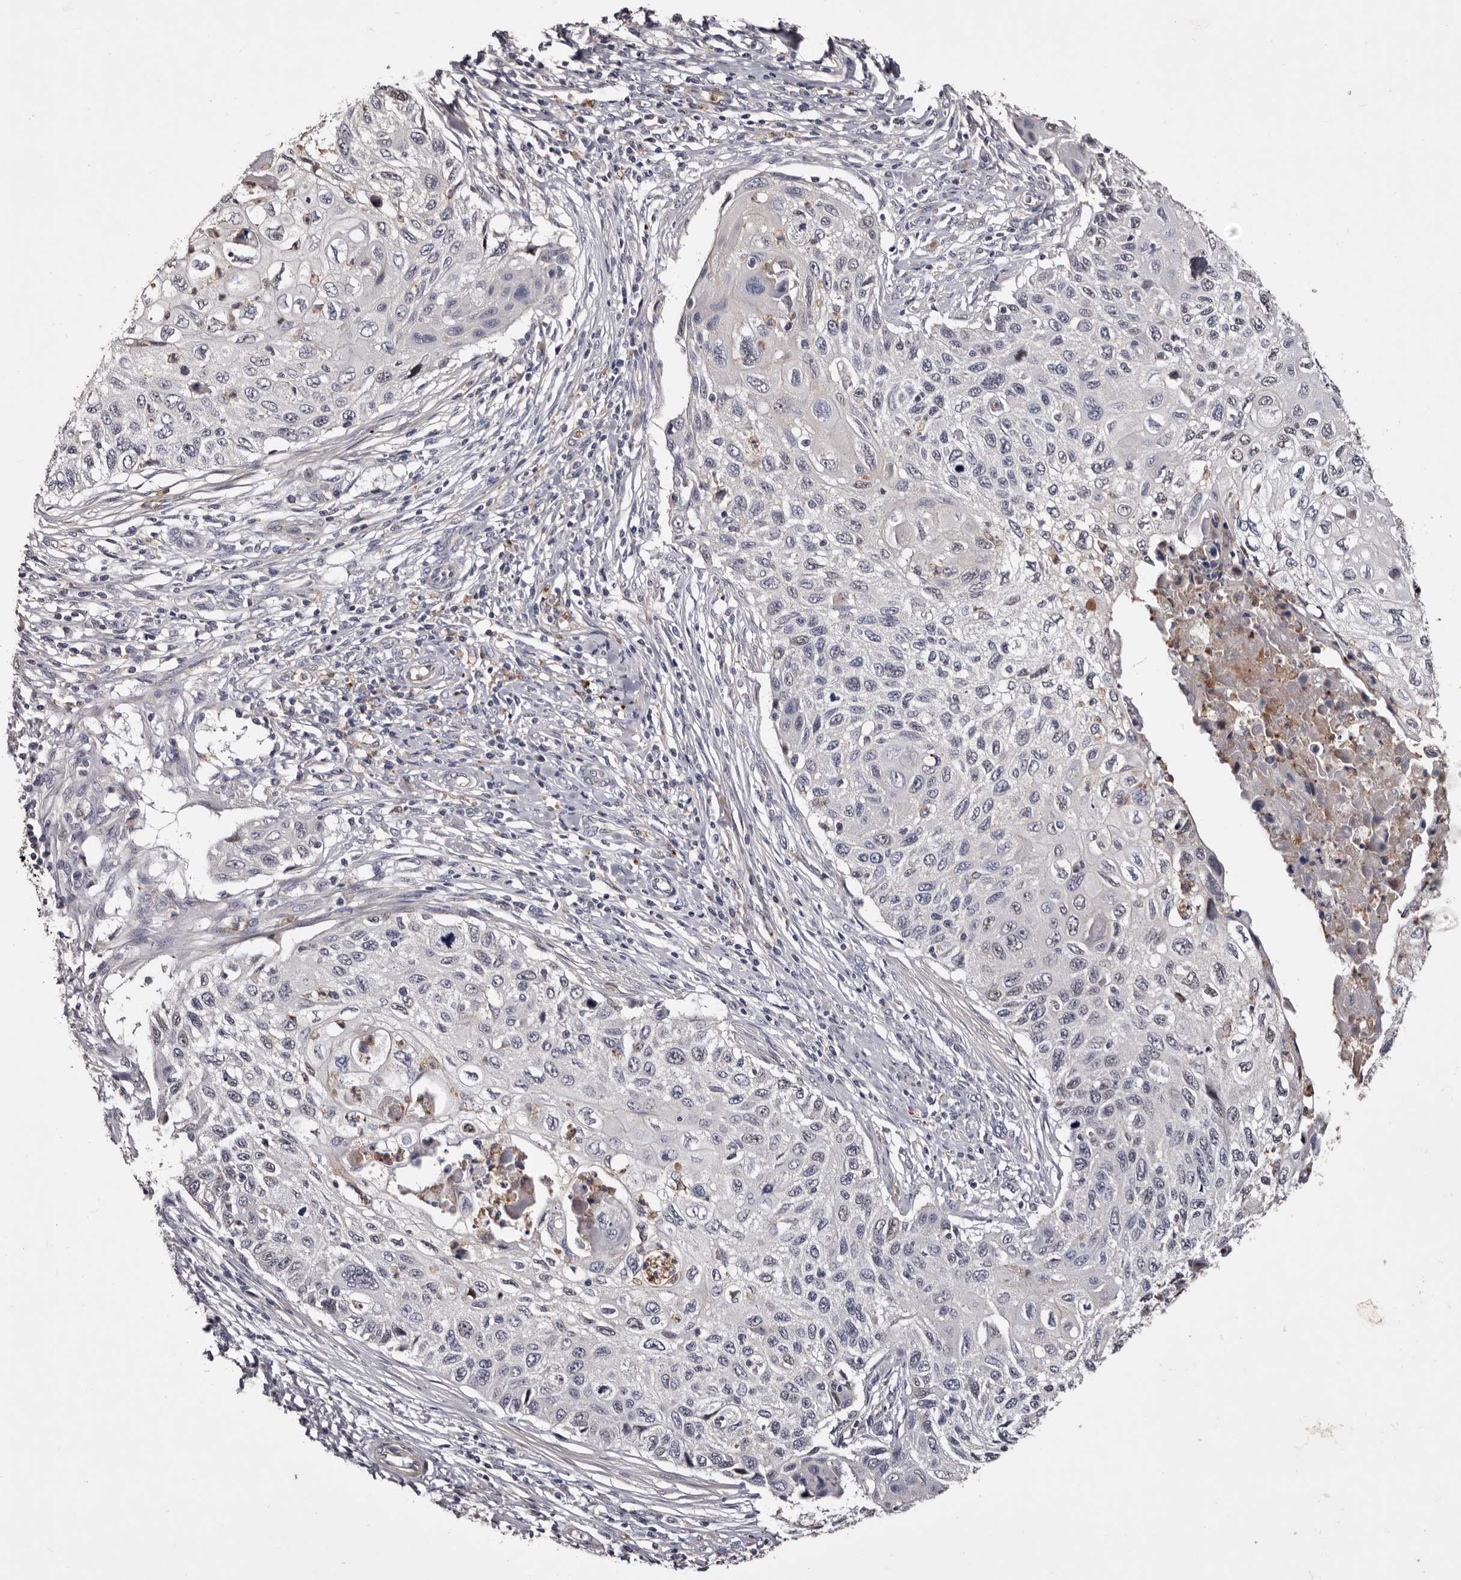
{"staining": {"intensity": "negative", "quantity": "none", "location": "none"}, "tissue": "cervical cancer", "cell_type": "Tumor cells", "image_type": "cancer", "snomed": [{"axis": "morphology", "description": "Squamous cell carcinoma, NOS"}, {"axis": "topography", "description": "Cervix"}], "caption": "A micrograph of cervical cancer (squamous cell carcinoma) stained for a protein displays no brown staining in tumor cells.", "gene": "SLC10A4", "patient": {"sex": "female", "age": 70}}